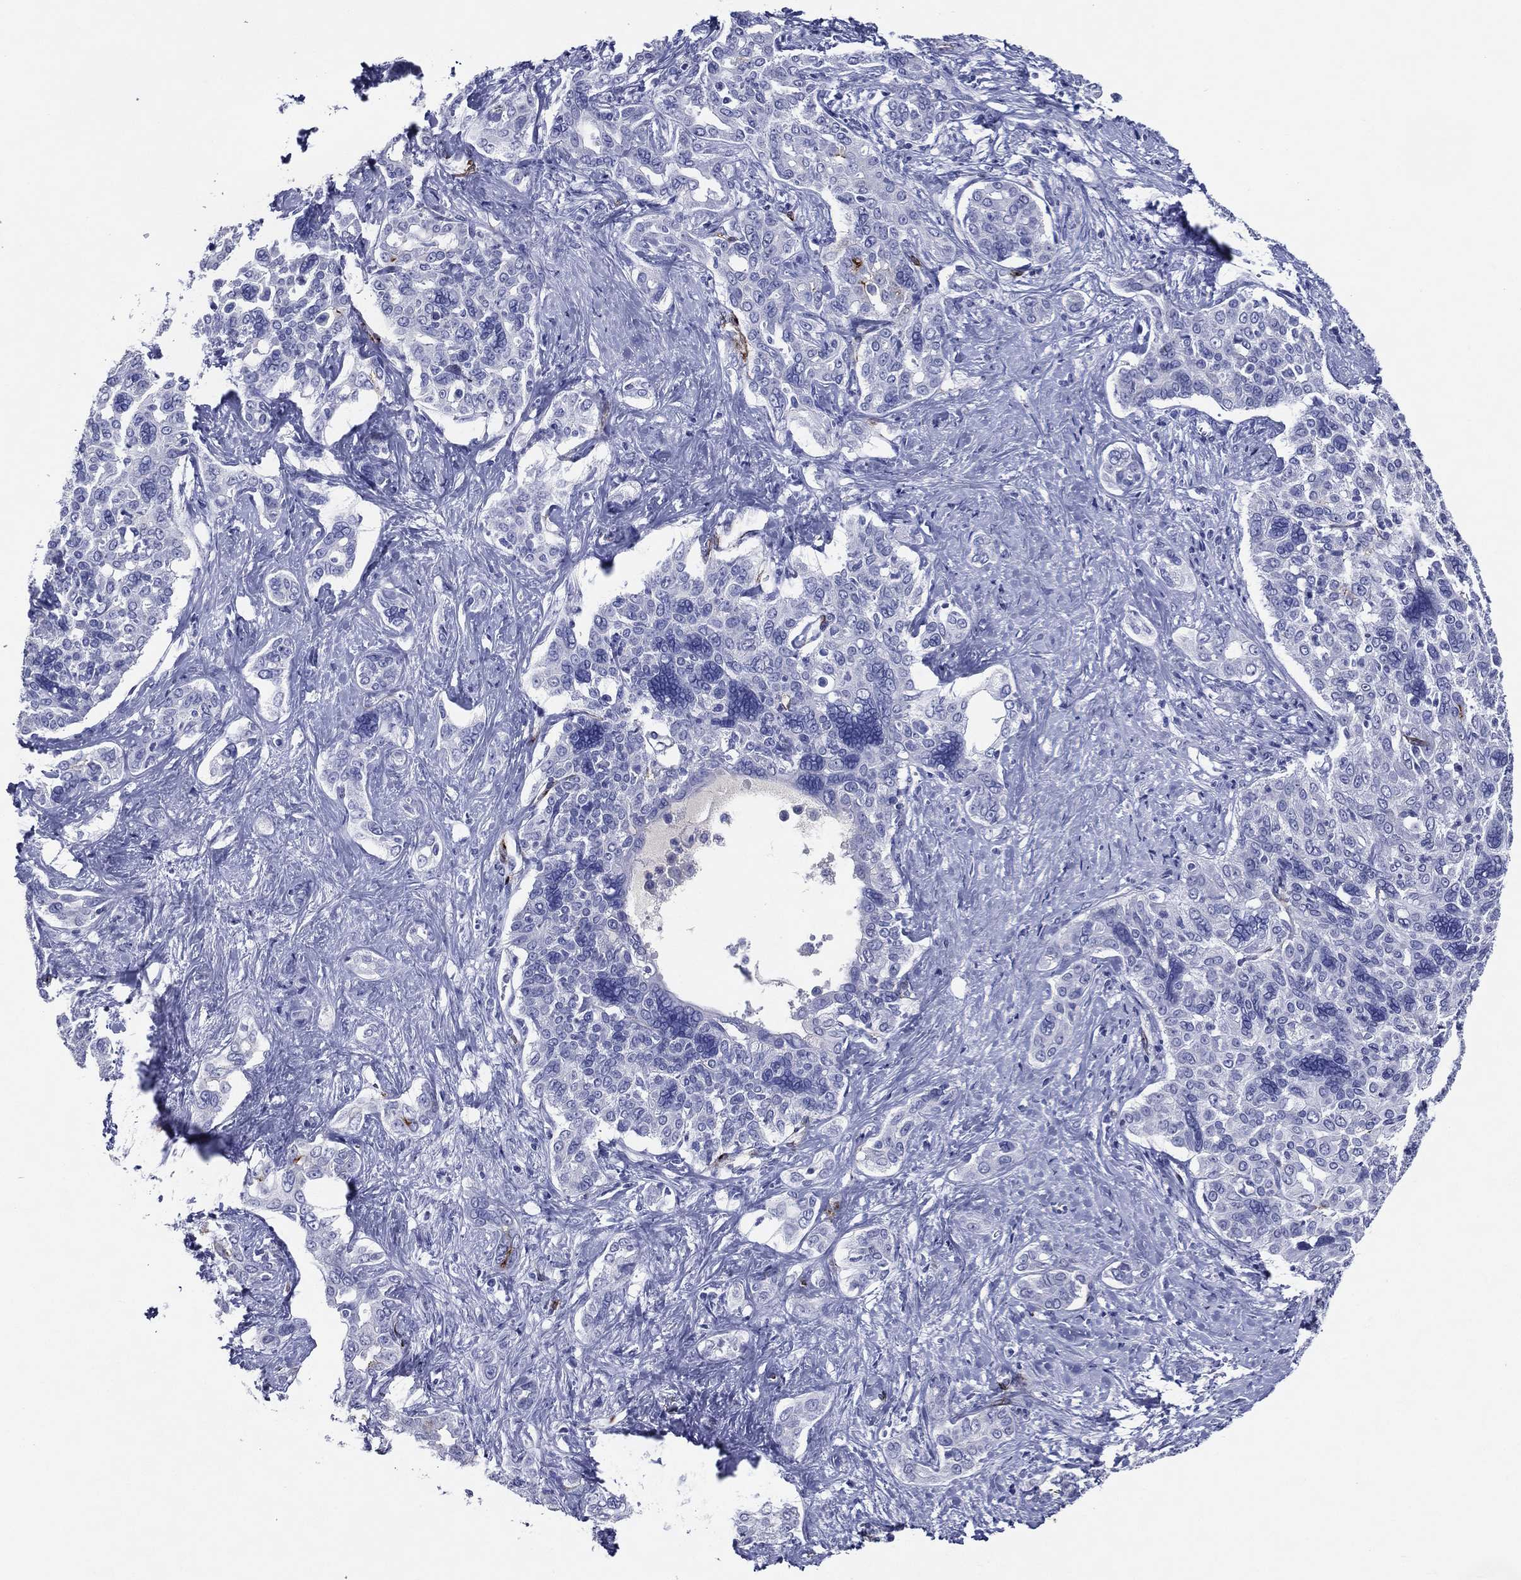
{"staining": {"intensity": "negative", "quantity": "none", "location": "none"}, "tissue": "liver cancer", "cell_type": "Tumor cells", "image_type": "cancer", "snomed": [{"axis": "morphology", "description": "Cholangiocarcinoma"}, {"axis": "topography", "description": "Liver"}], "caption": "The IHC histopathology image has no significant expression in tumor cells of liver cancer (cholangiocarcinoma) tissue.", "gene": "ACE2", "patient": {"sex": "female", "age": 47}}